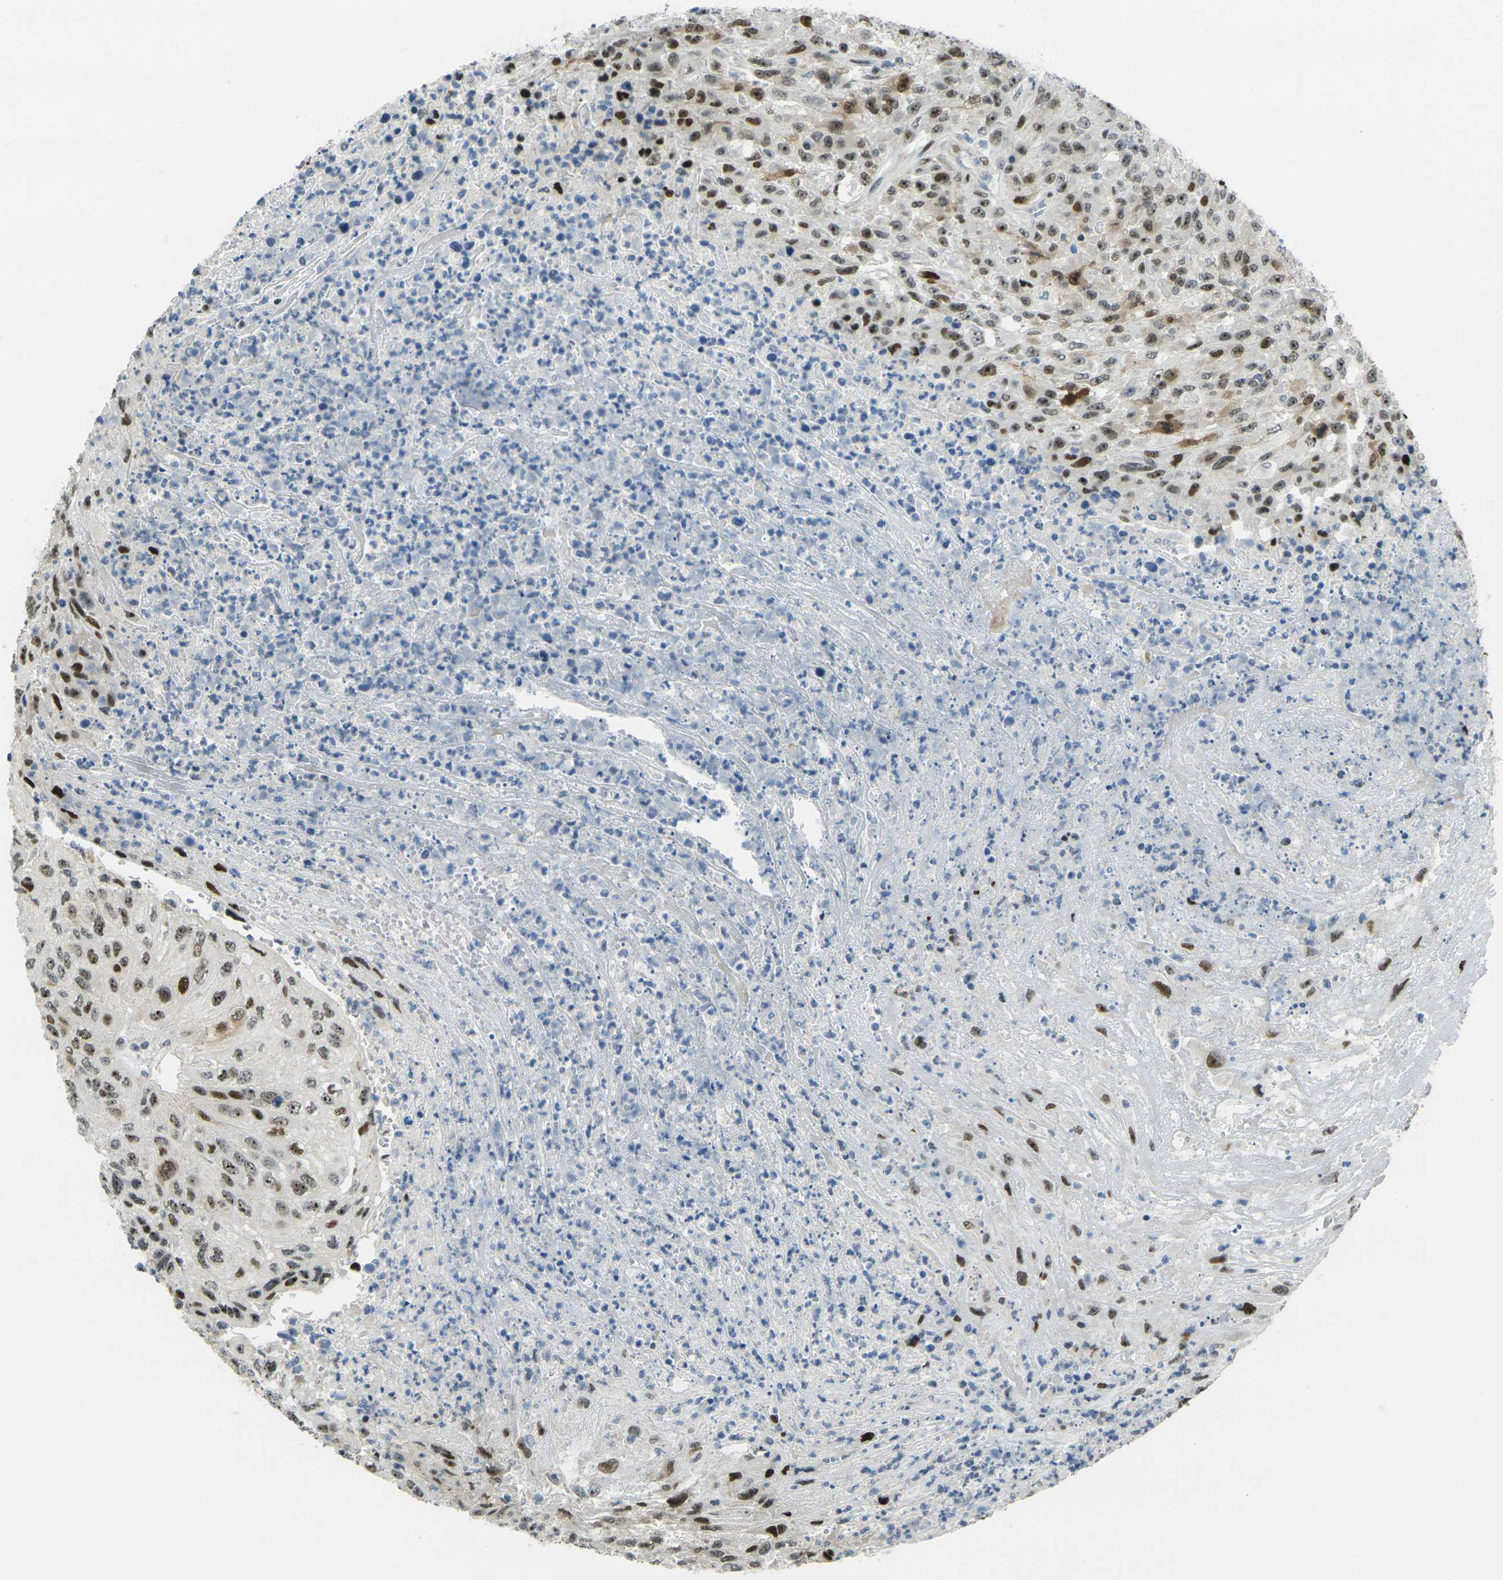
{"staining": {"intensity": "strong", "quantity": ">75%", "location": "nuclear"}, "tissue": "urothelial cancer", "cell_type": "Tumor cells", "image_type": "cancer", "snomed": [{"axis": "morphology", "description": "Urothelial carcinoma, High grade"}, {"axis": "topography", "description": "Urinary bladder"}], "caption": "Urothelial cancer stained with immunohistochemistry shows strong nuclear staining in approximately >75% of tumor cells.", "gene": "UBE2C", "patient": {"sex": "male", "age": 66}}